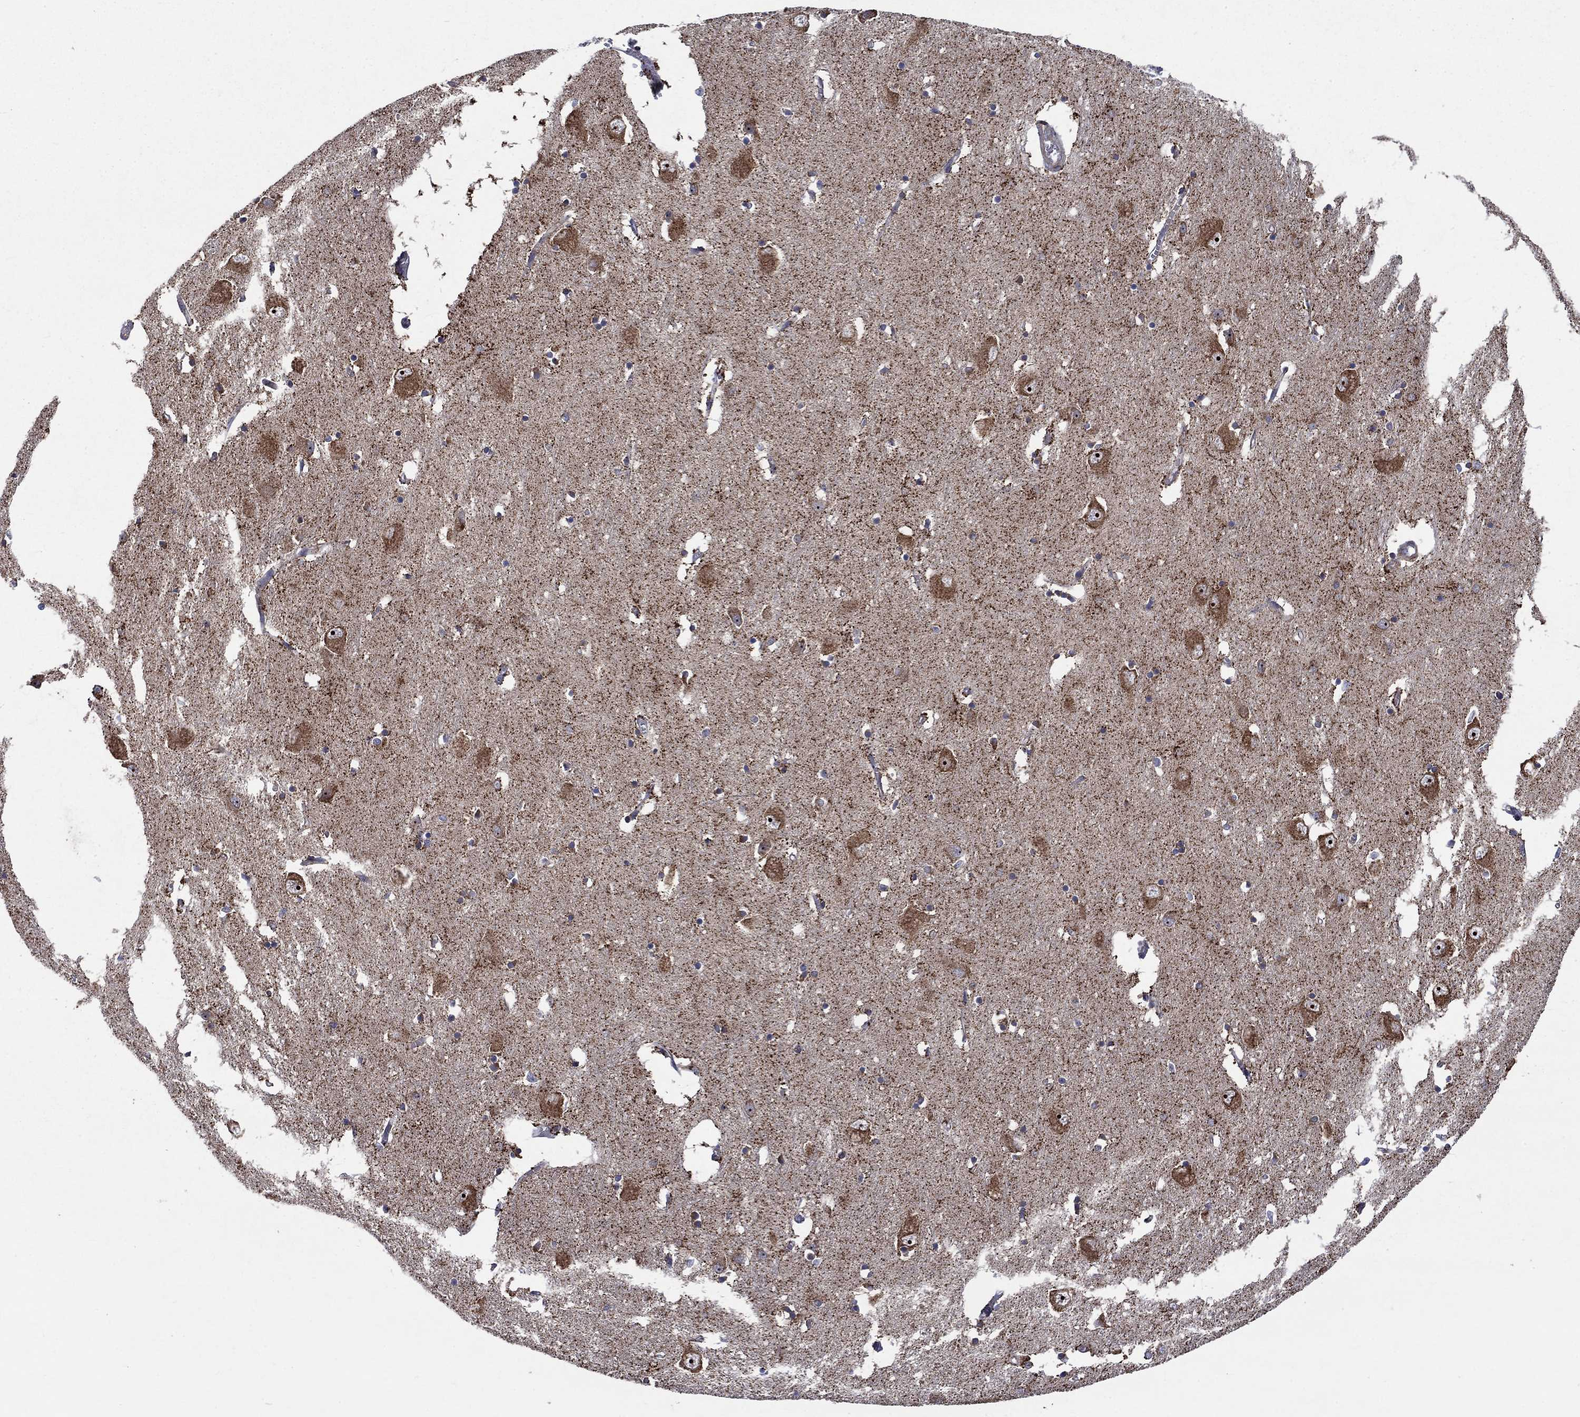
{"staining": {"intensity": "moderate", "quantity": "<25%", "location": "cytoplasmic/membranous"}, "tissue": "caudate", "cell_type": "Glial cells", "image_type": "normal", "snomed": [{"axis": "morphology", "description": "Normal tissue, NOS"}, {"axis": "topography", "description": "Lateral ventricle wall"}], "caption": "An image of human caudate stained for a protein demonstrates moderate cytoplasmic/membranous brown staining in glial cells.", "gene": "RPLP0", "patient": {"sex": "male", "age": 54}}